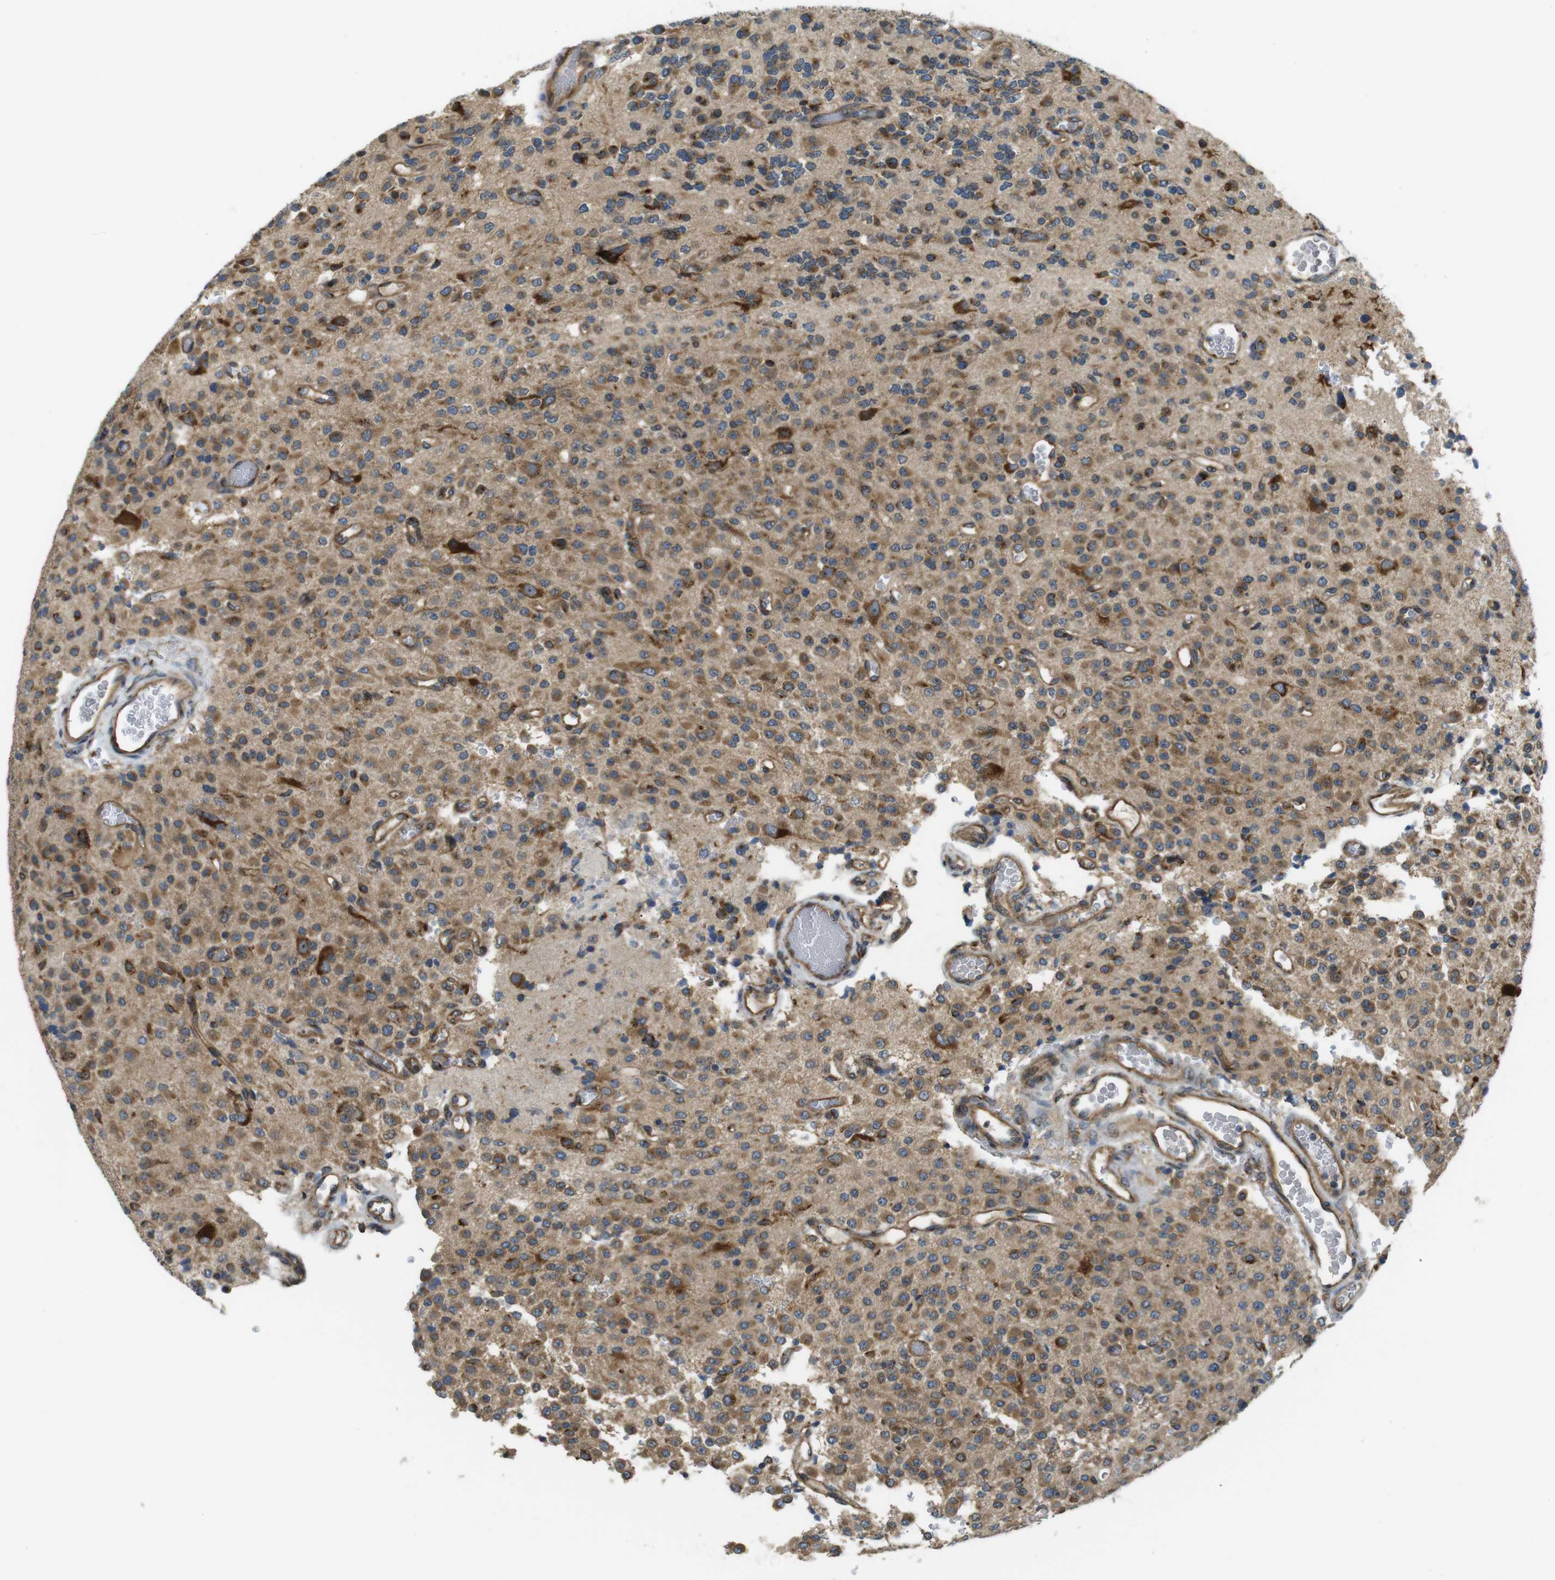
{"staining": {"intensity": "moderate", "quantity": ">75%", "location": "cytoplasmic/membranous"}, "tissue": "glioma", "cell_type": "Tumor cells", "image_type": "cancer", "snomed": [{"axis": "morphology", "description": "Glioma, malignant, Low grade"}, {"axis": "topography", "description": "Brain"}], "caption": "A histopathology image of malignant low-grade glioma stained for a protein exhibits moderate cytoplasmic/membranous brown staining in tumor cells. Nuclei are stained in blue.", "gene": "TMEM143", "patient": {"sex": "male", "age": 38}}